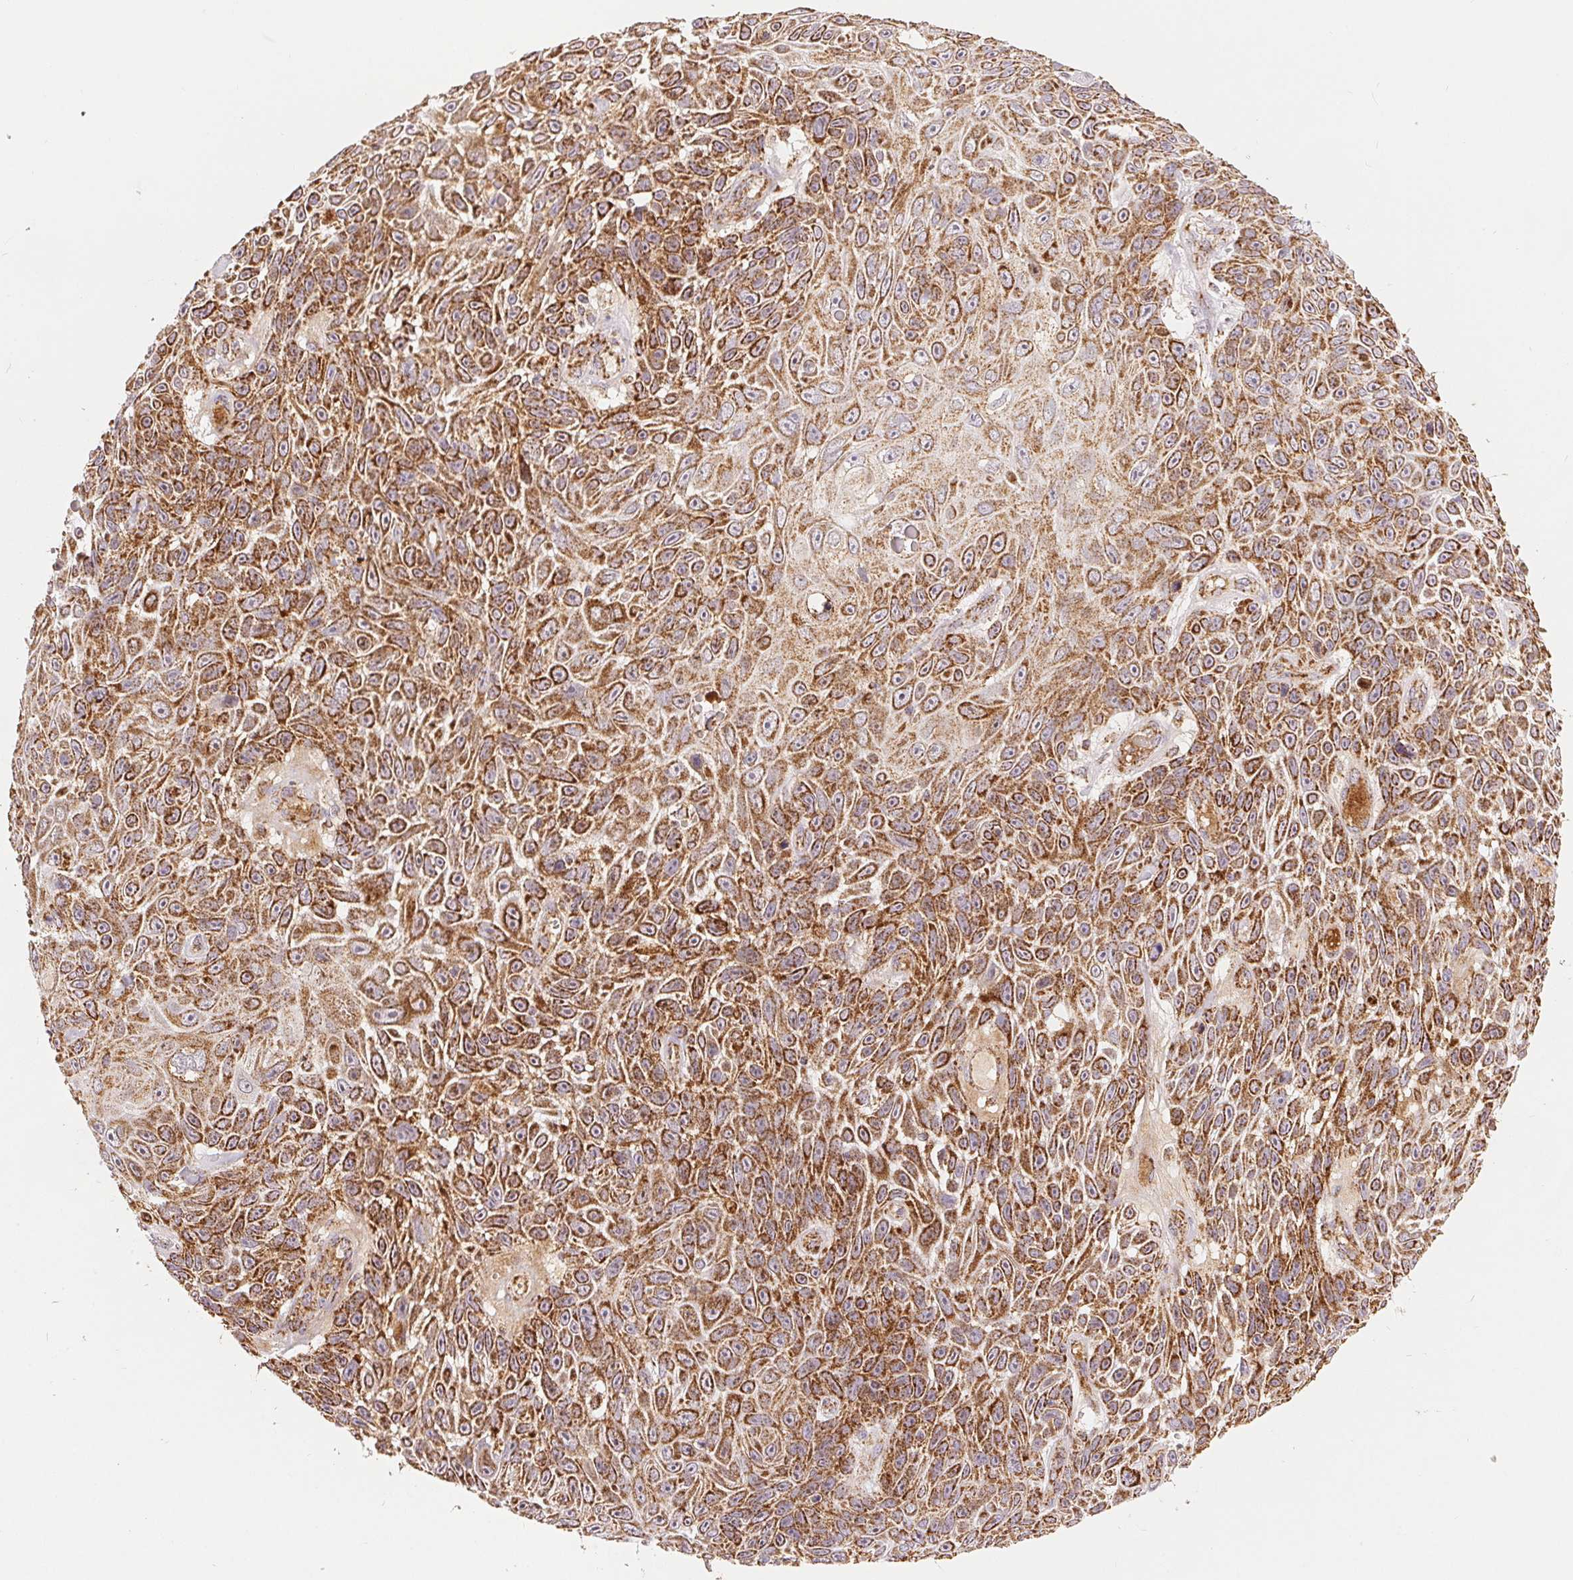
{"staining": {"intensity": "moderate", "quantity": ">75%", "location": "cytoplasmic/membranous"}, "tissue": "skin cancer", "cell_type": "Tumor cells", "image_type": "cancer", "snomed": [{"axis": "morphology", "description": "Squamous cell carcinoma, NOS"}, {"axis": "topography", "description": "Skin"}], "caption": "A high-resolution micrograph shows immunohistochemistry (IHC) staining of skin cancer (squamous cell carcinoma), which exhibits moderate cytoplasmic/membranous expression in about >75% of tumor cells.", "gene": "SDHB", "patient": {"sex": "male", "age": 82}}